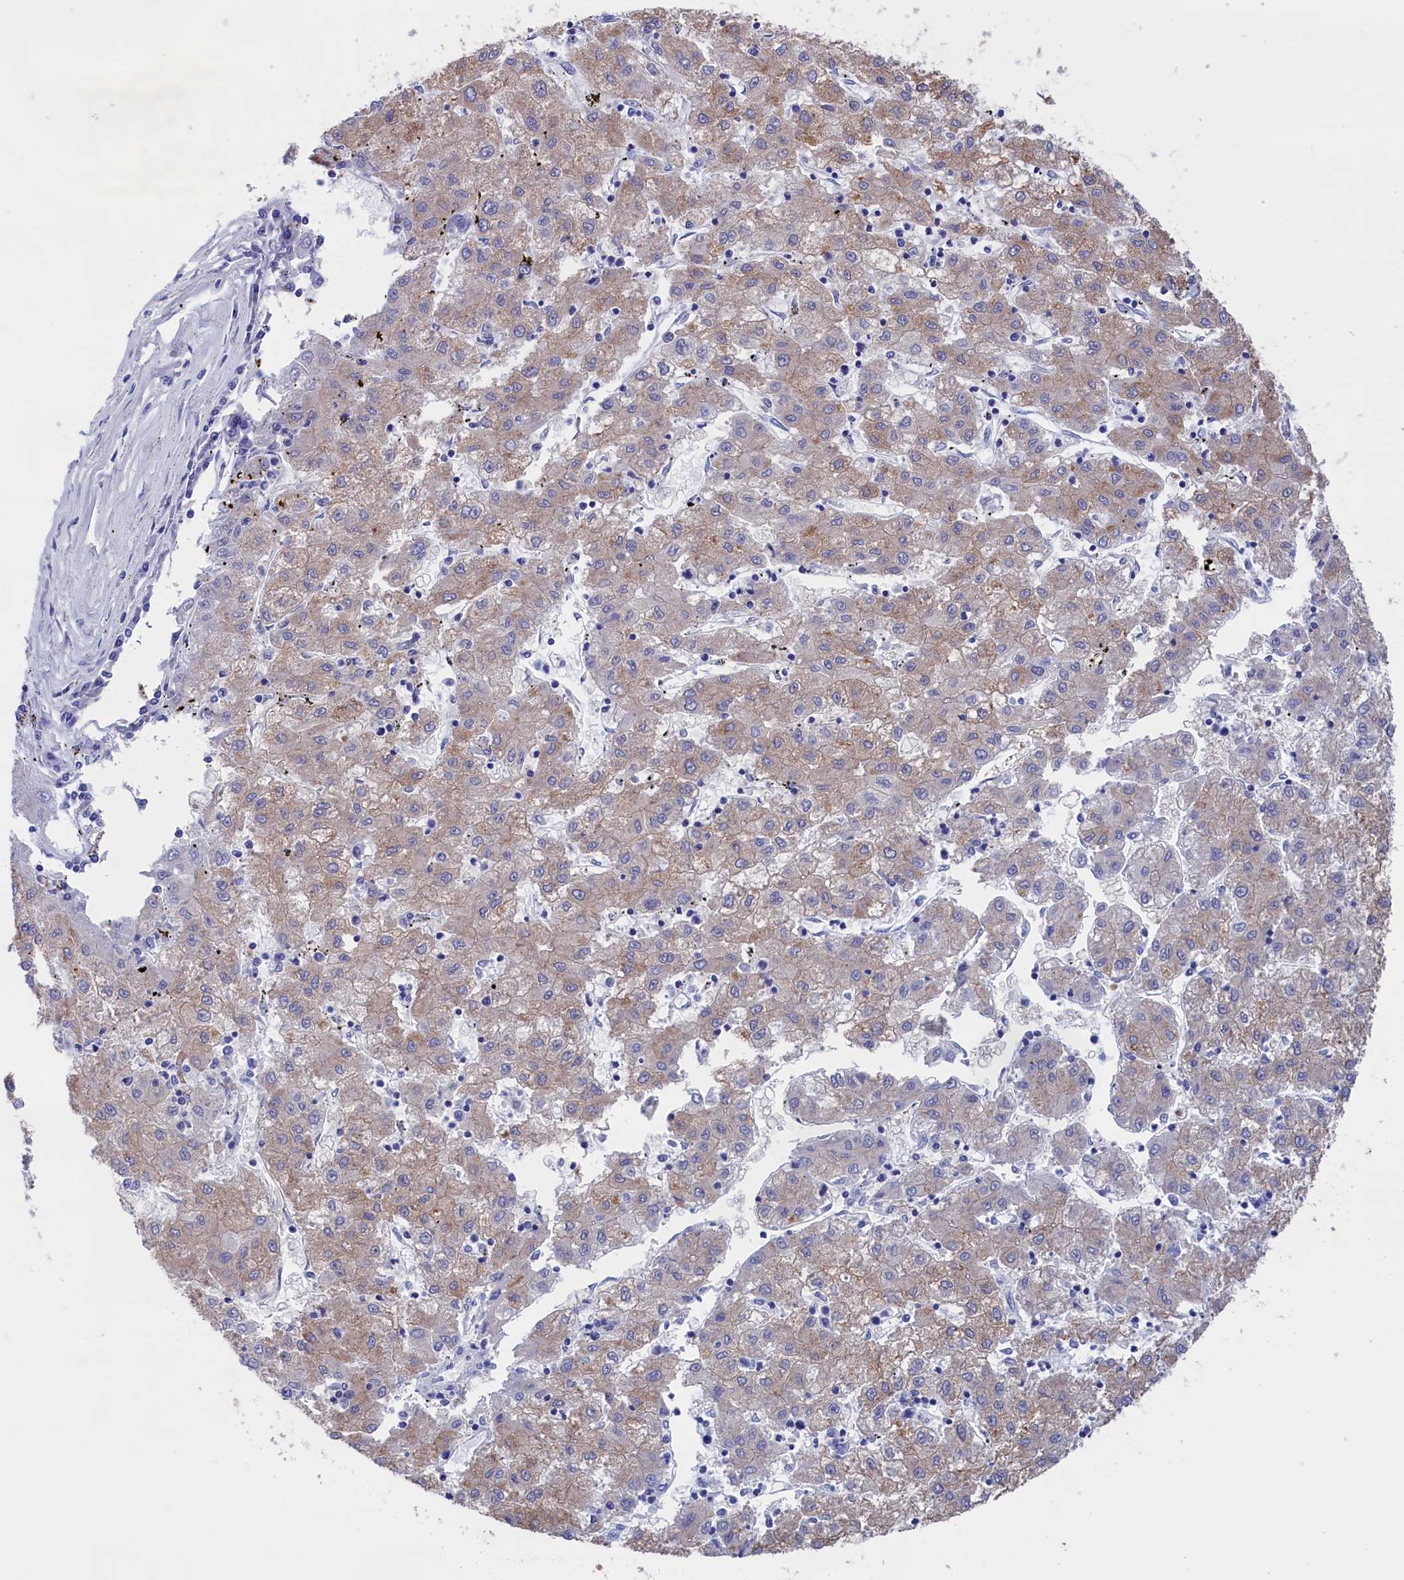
{"staining": {"intensity": "weak", "quantity": "25%-75%", "location": "cytoplasmic/membranous"}, "tissue": "liver cancer", "cell_type": "Tumor cells", "image_type": "cancer", "snomed": [{"axis": "morphology", "description": "Carcinoma, Hepatocellular, NOS"}, {"axis": "topography", "description": "Liver"}], "caption": "A photomicrograph of hepatocellular carcinoma (liver) stained for a protein demonstrates weak cytoplasmic/membranous brown staining in tumor cells.", "gene": "VPS35L", "patient": {"sex": "male", "age": 72}}